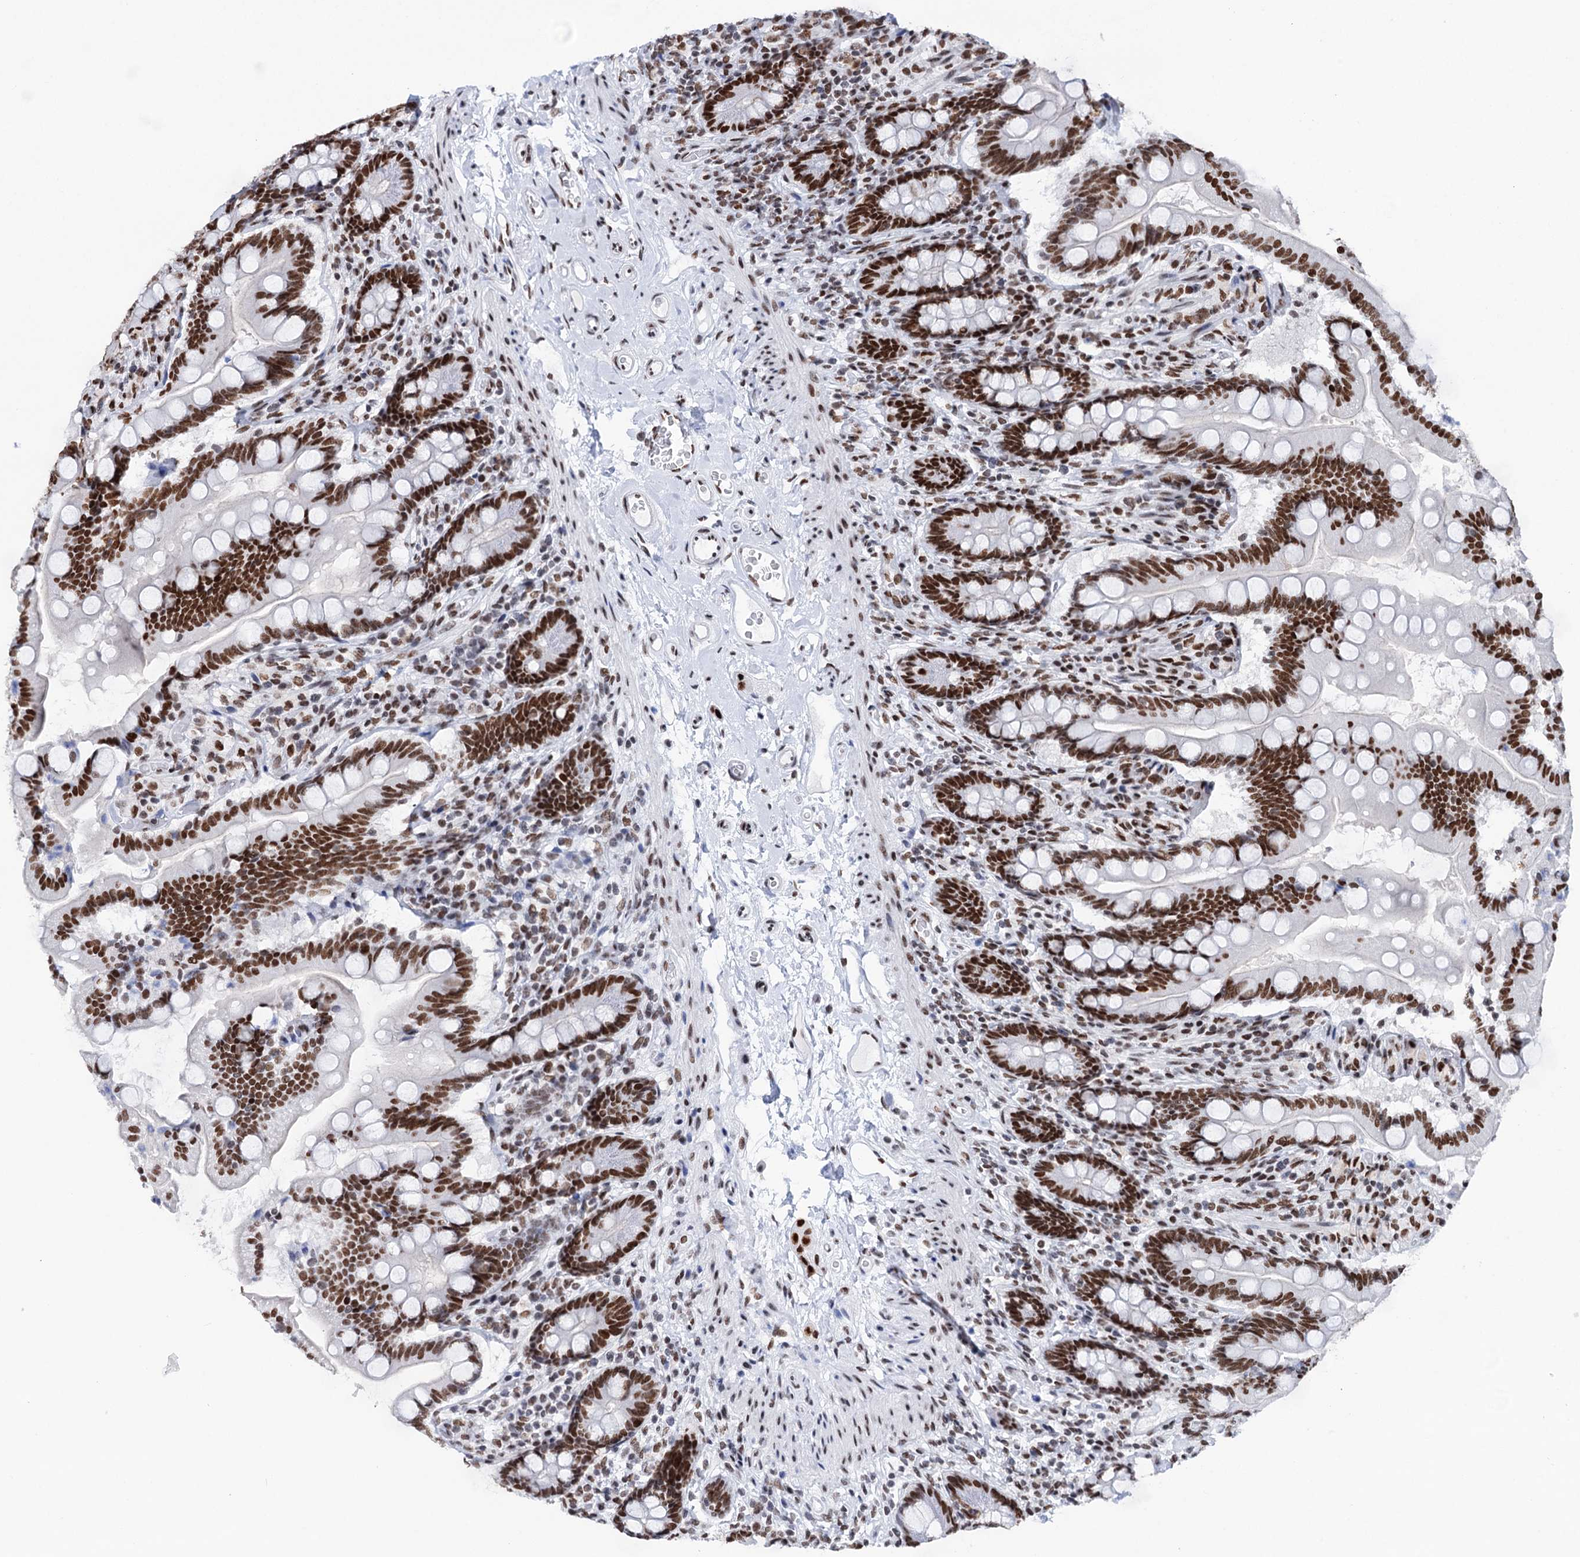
{"staining": {"intensity": "strong", "quantity": ">75%", "location": "nuclear"}, "tissue": "small intestine", "cell_type": "Glandular cells", "image_type": "normal", "snomed": [{"axis": "morphology", "description": "Normal tissue, NOS"}, {"axis": "topography", "description": "Small intestine"}], "caption": "Small intestine stained with immunohistochemistry (IHC) displays strong nuclear expression in about >75% of glandular cells.", "gene": "MATR3", "patient": {"sex": "female", "age": 64}}